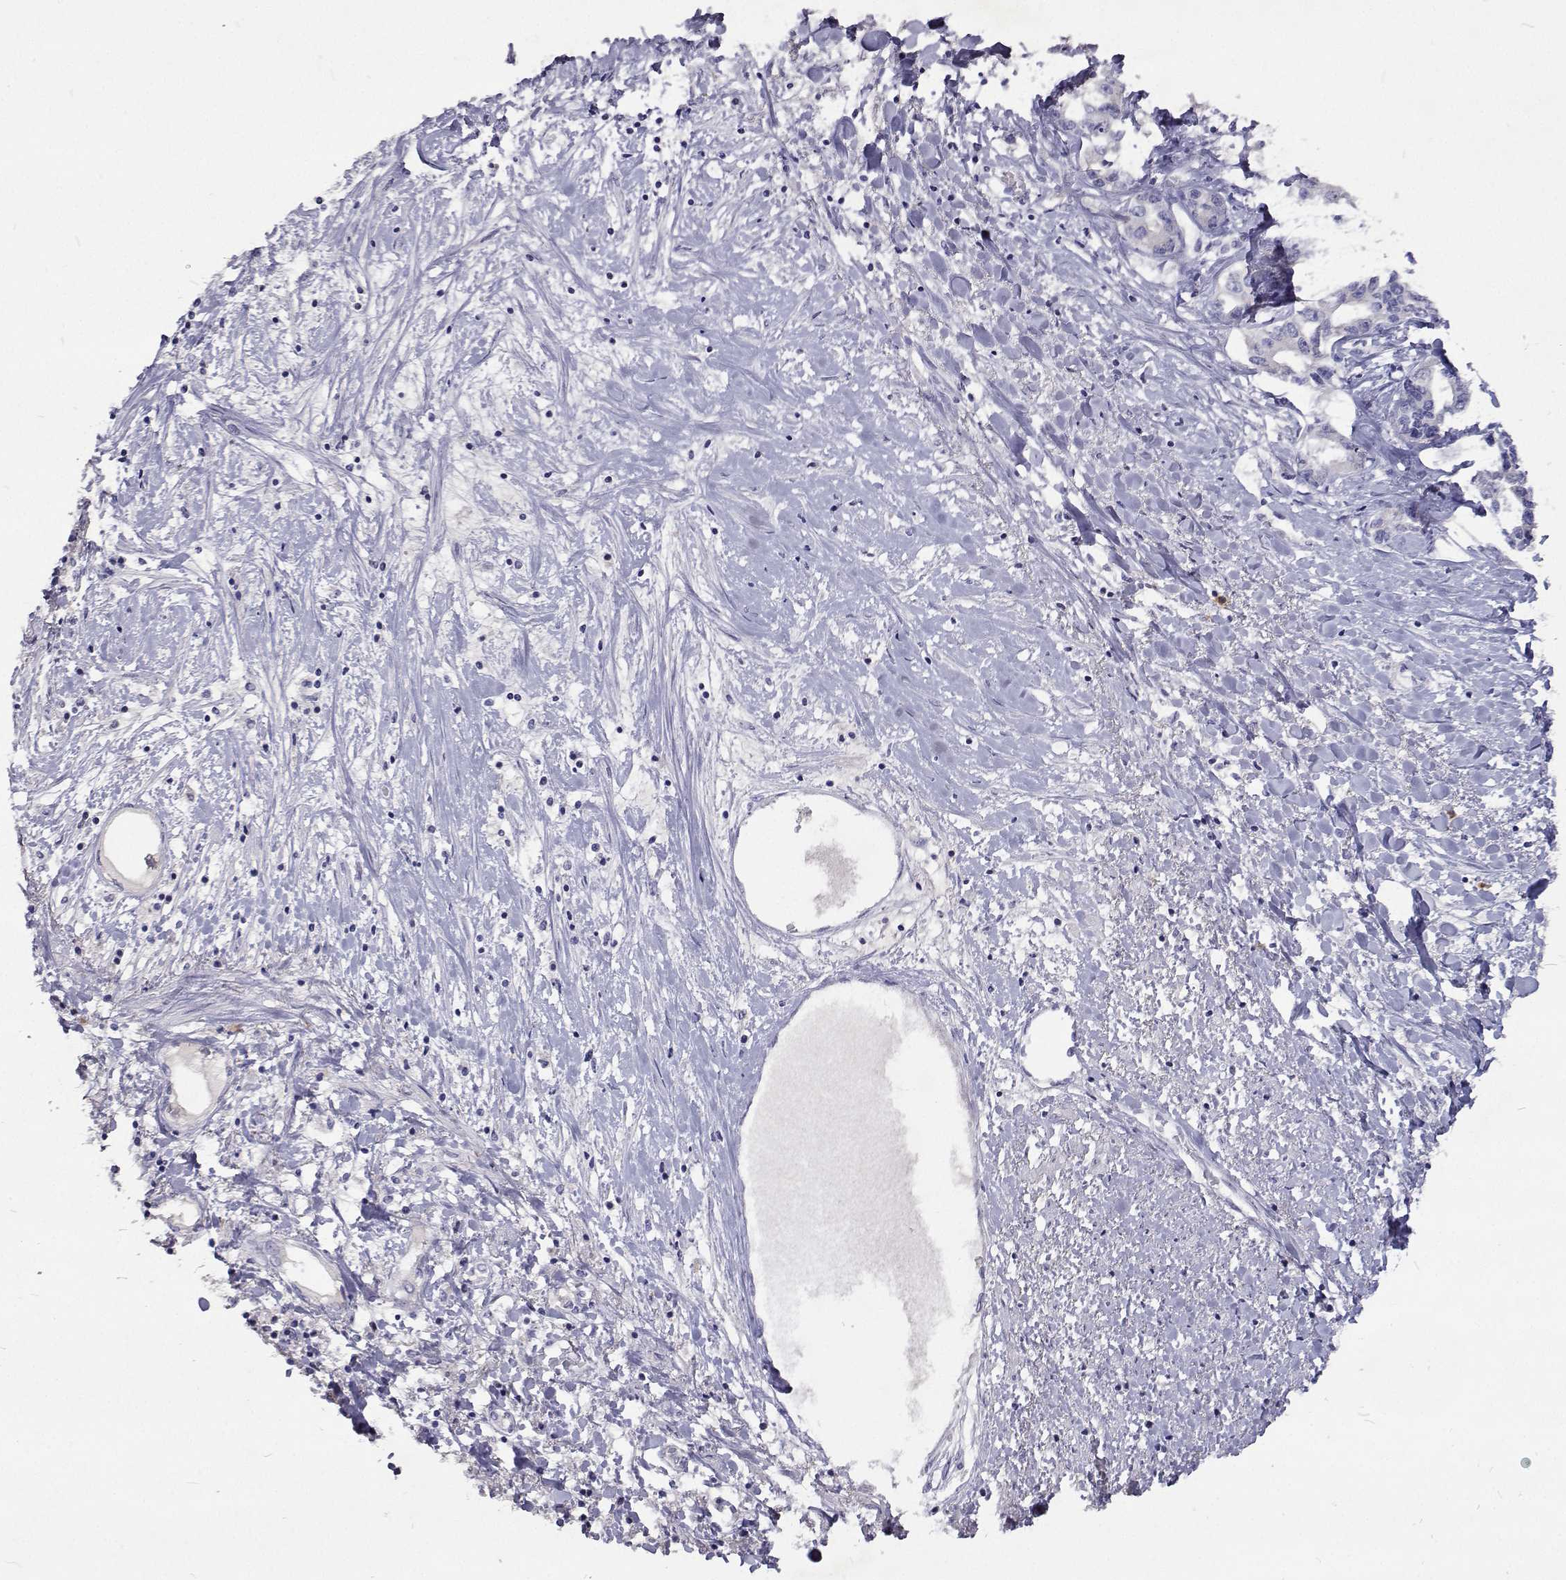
{"staining": {"intensity": "negative", "quantity": "none", "location": "none"}, "tissue": "liver cancer", "cell_type": "Tumor cells", "image_type": "cancer", "snomed": [{"axis": "morphology", "description": "Cholangiocarcinoma"}, {"axis": "topography", "description": "Liver"}], "caption": "Image shows no protein expression in tumor cells of liver cancer (cholangiocarcinoma) tissue.", "gene": "CFAP44", "patient": {"sex": "male", "age": 59}}